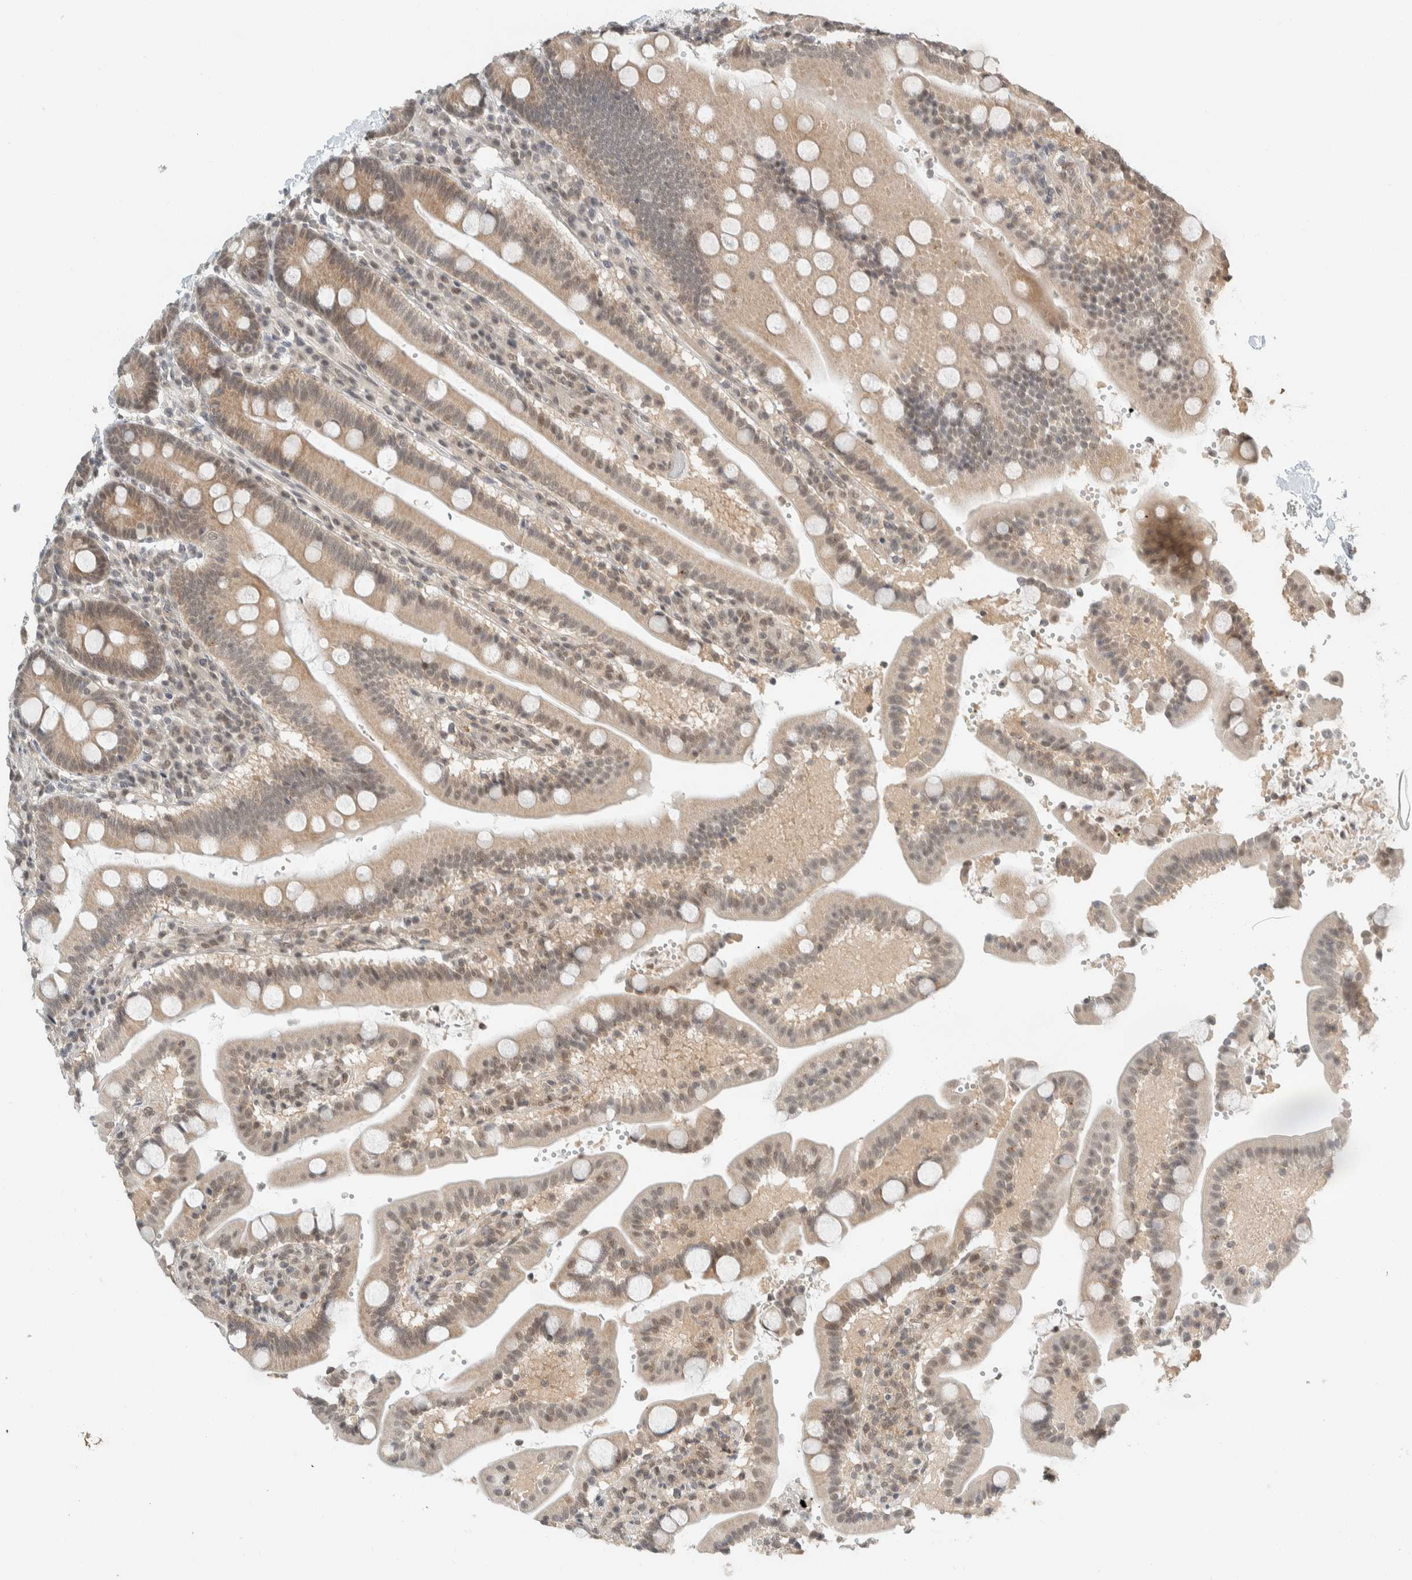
{"staining": {"intensity": "moderate", "quantity": "25%-75%", "location": "cytoplasmic/membranous,nuclear"}, "tissue": "duodenum", "cell_type": "Glandular cells", "image_type": "normal", "snomed": [{"axis": "morphology", "description": "Normal tissue, NOS"}, {"axis": "topography", "description": "Small intestine, NOS"}], "caption": "Duodenum stained with a brown dye demonstrates moderate cytoplasmic/membranous,nuclear positive expression in approximately 25%-75% of glandular cells.", "gene": "ZBTB2", "patient": {"sex": "female", "age": 71}}